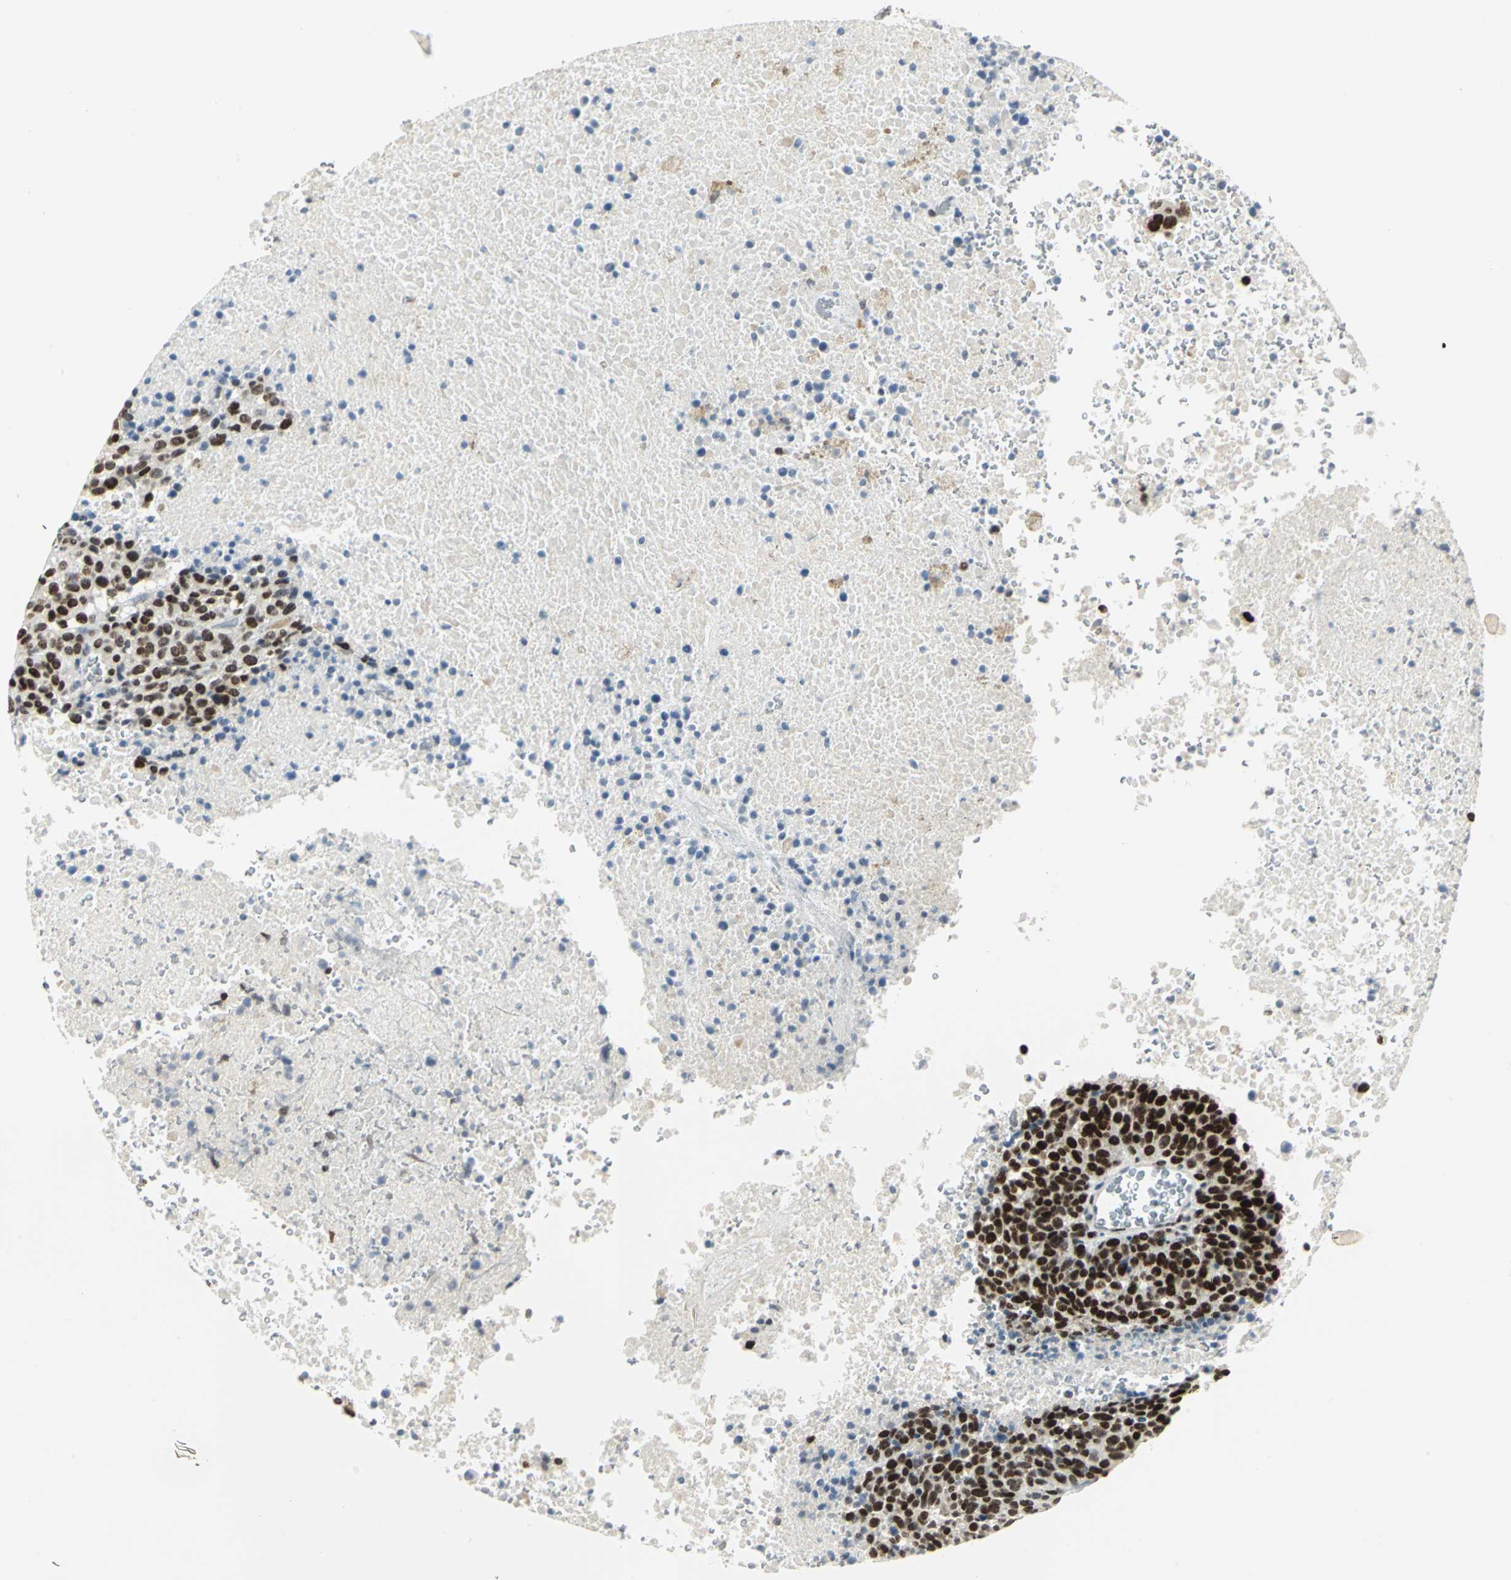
{"staining": {"intensity": "strong", "quantity": ">75%", "location": "nuclear"}, "tissue": "melanoma", "cell_type": "Tumor cells", "image_type": "cancer", "snomed": [{"axis": "morphology", "description": "Malignant melanoma, Metastatic site"}, {"axis": "topography", "description": "Cerebral cortex"}], "caption": "Melanoma tissue shows strong nuclear positivity in approximately >75% of tumor cells", "gene": "MEIS2", "patient": {"sex": "female", "age": 52}}